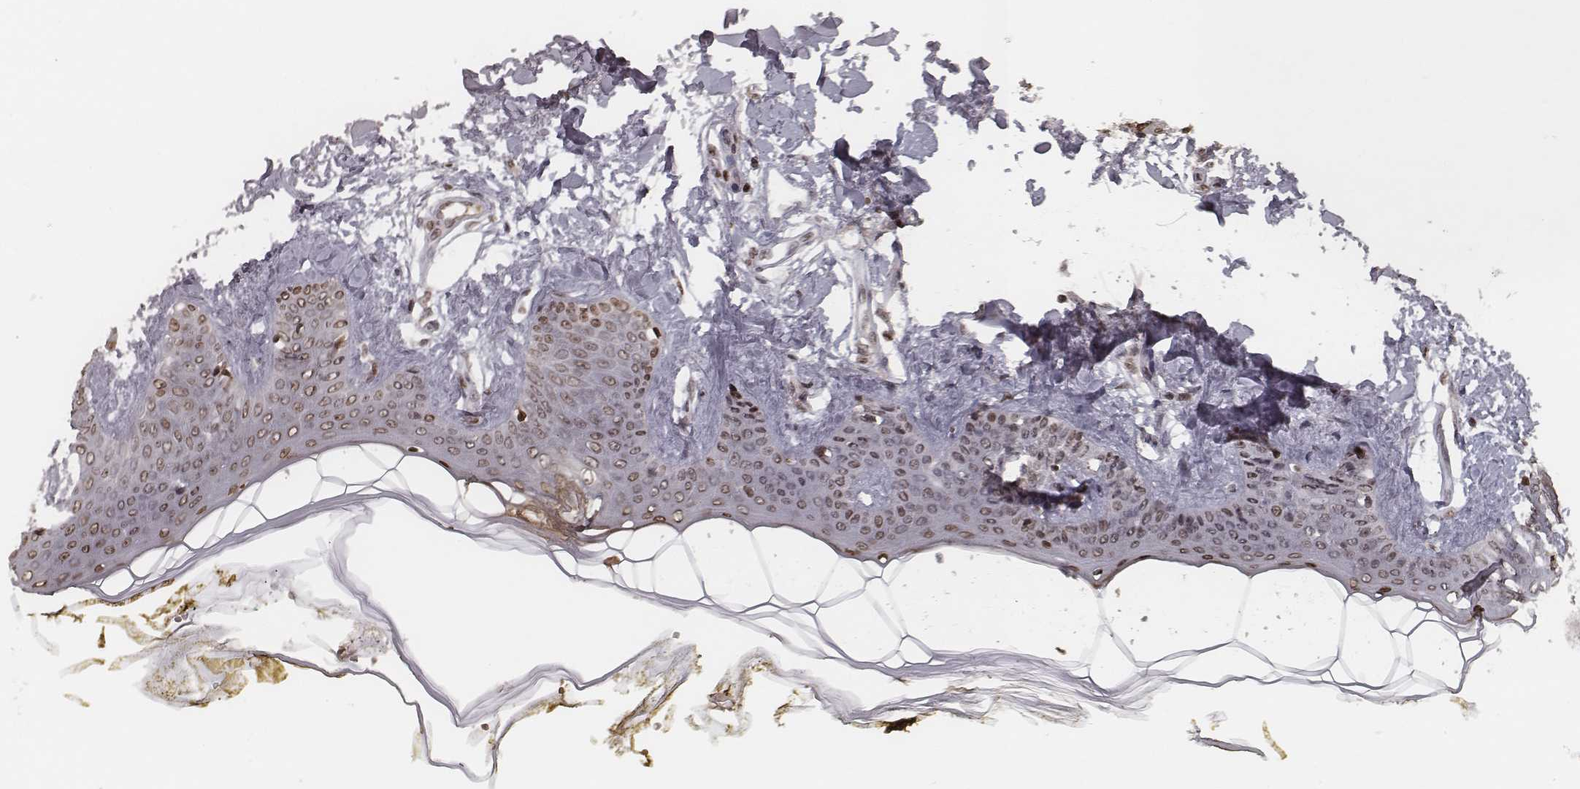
{"staining": {"intensity": "negative", "quantity": "none", "location": "none"}, "tissue": "skin", "cell_type": "Fibroblasts", "image_type": "normal", "snomed": [{"axis": "morphology", "description": "Normal tissue, NOS"}, {"axis": "topography", "description": "Skin"}], "caption": "Protein analysis of benign skin displays no significant staining in fibroblasts. (Brightfield microscopy of DAB immunohistochemistry (IHC) at high magnification).", "gene": "HMGA2", "patient": {"sex": "female", "age": 34}}